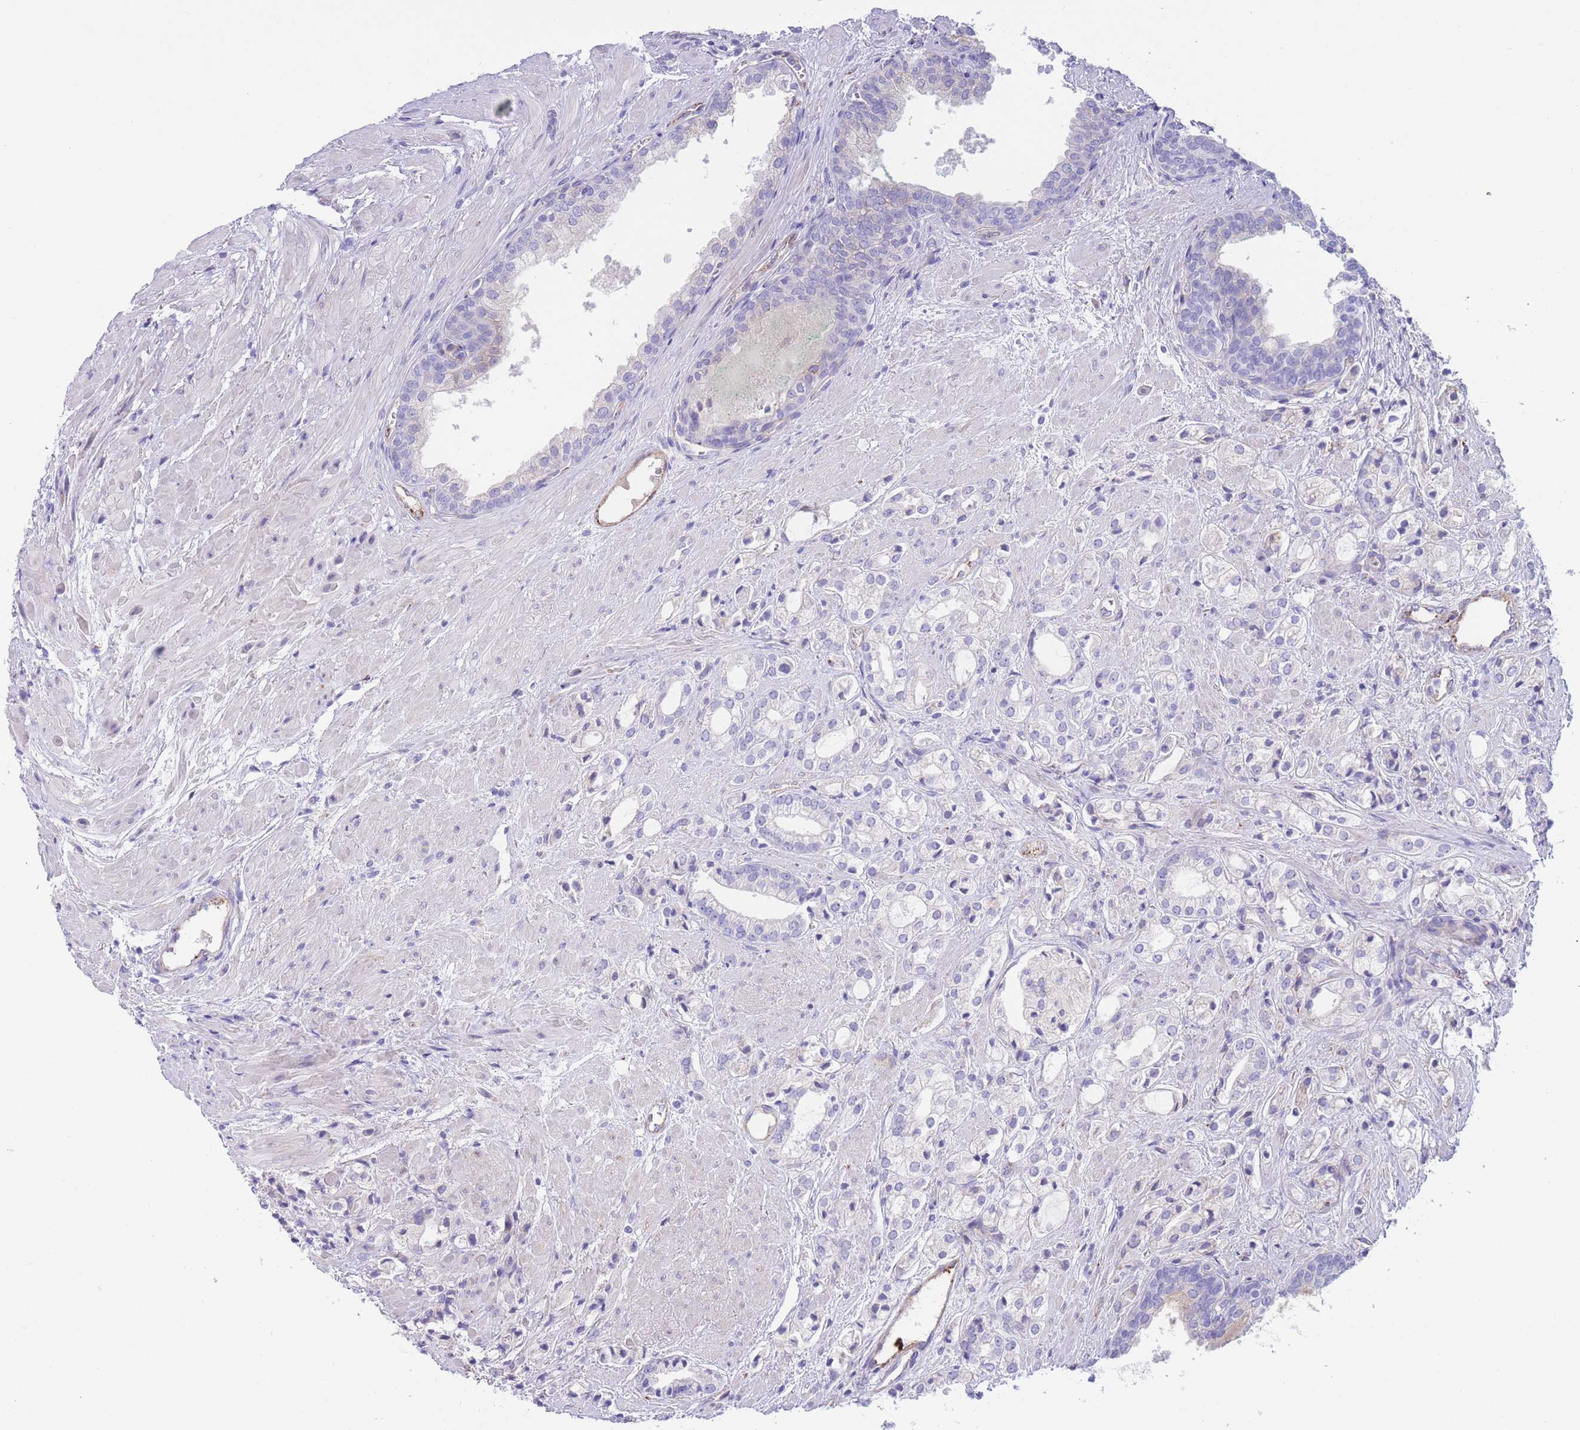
{"staining": {"intensity": "negative", "quantity": "none", "location": "none"}, "tissue": "prostate cancer", "cell_type": "Tumor cells", "image_type": "cancer", "snomed": [{"axis": "morphology", "description": "Adenocarcinoma, High grade"}, {"axis": "topography", "description": "Prostate"}], "caption": "Immunohistochemistry (IHC) image of neoplastic tissue: prostate cancer stained with DAB (3,3'-diaminobenzidine) displays no significant protein expression in tumor cells. (Stains: DAB (3,3'-diaminobenzidine) IHC with hematoxylin counter stain, Microscopy: brightfield microscopy at high magnification).", "gene": "DET1", "patient": {"sex": "male", "age": 50}}